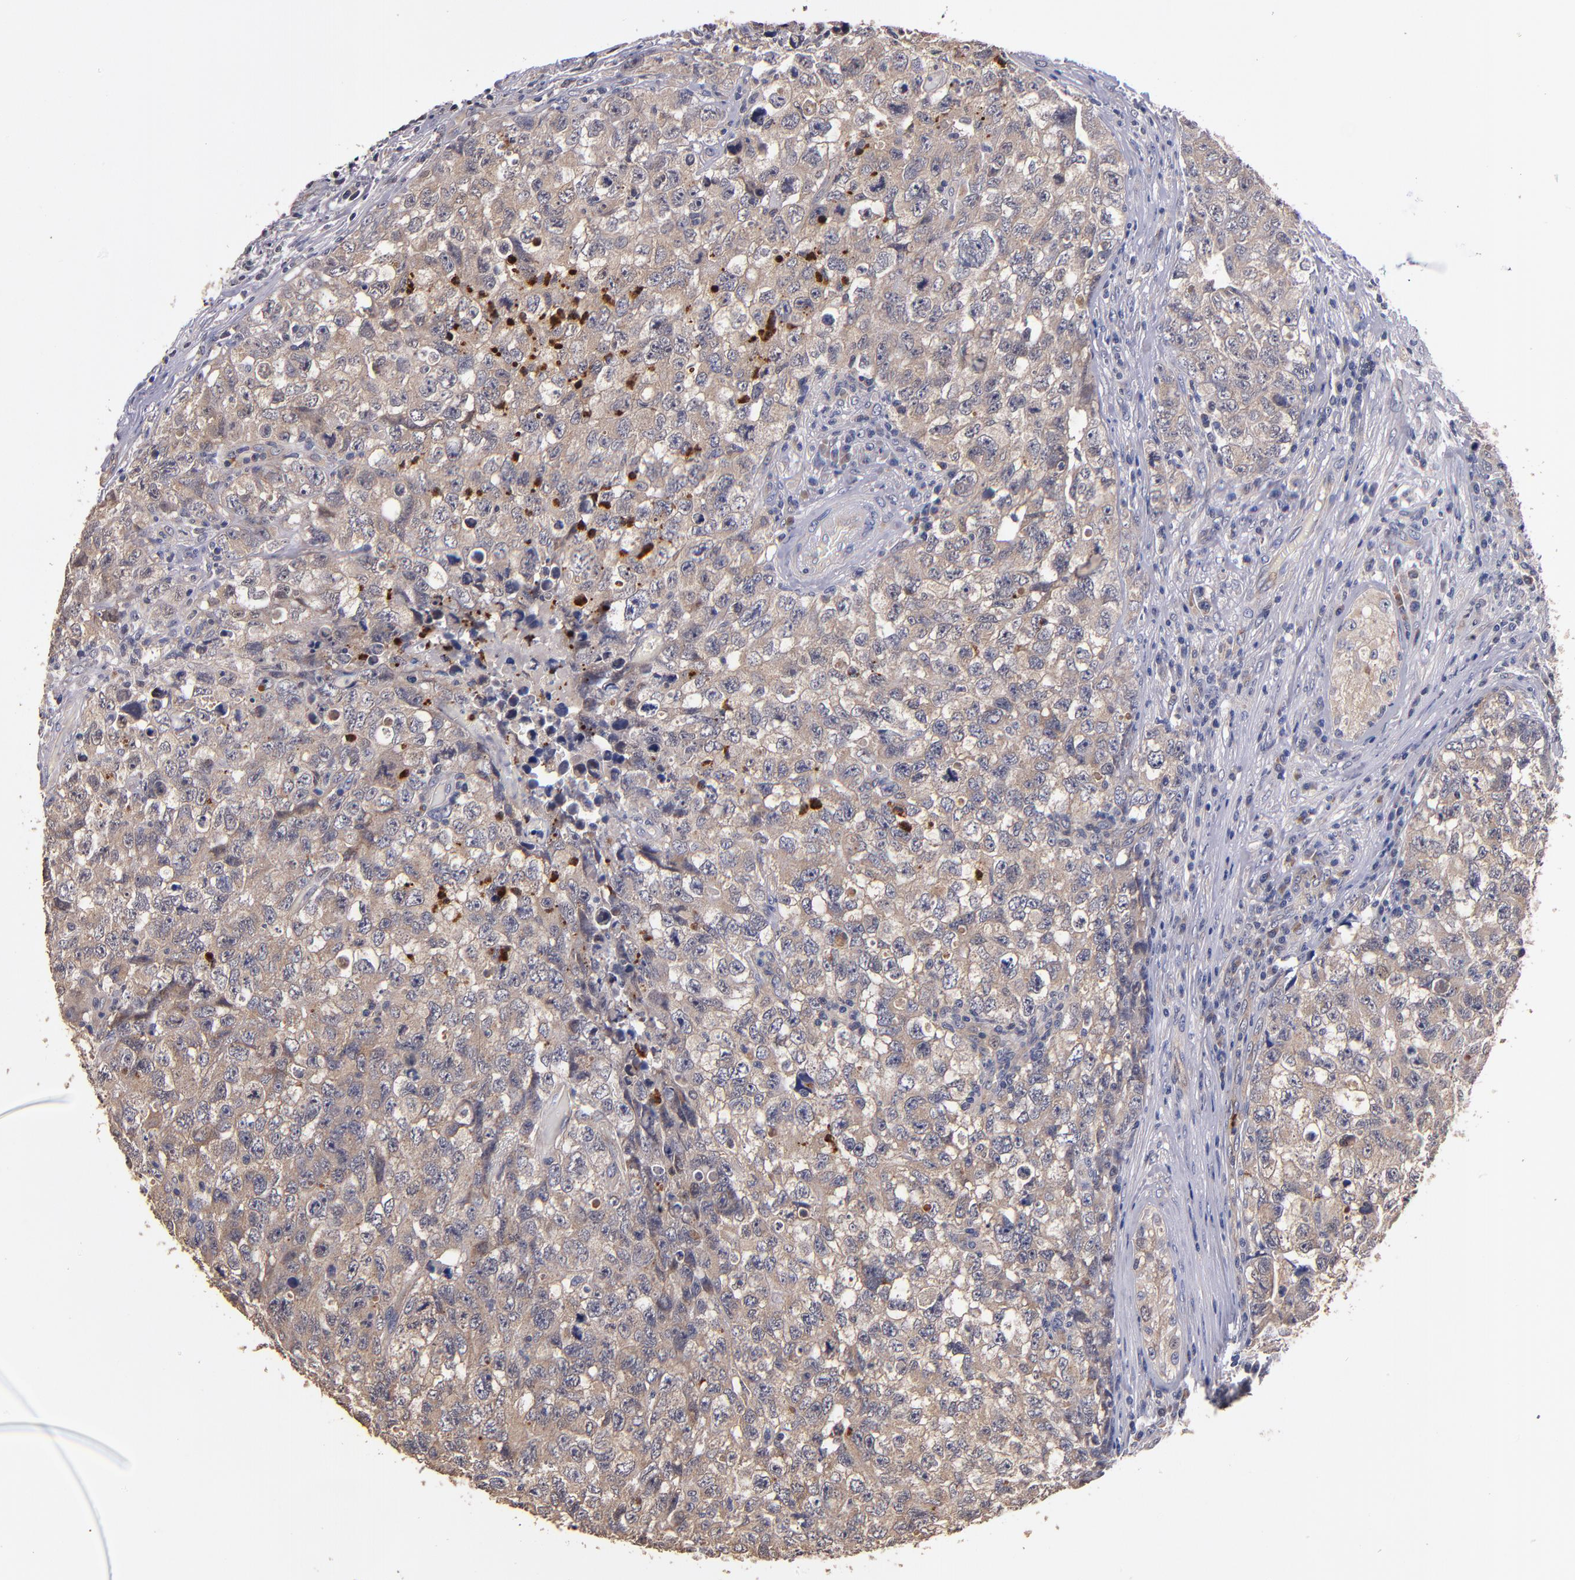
{"staining": {"intensity": "weak", "quantity": ">75%", "location": "cytoplasmic/membranous"}, "tissue": "testis cancer", "cell_type": "Tumor cells", "image_type": "cancer", "snomed": [{"axis": "morphology", "description": "Carcinoma, Embryonal, NOS"}, {"axis": "topography", "description": "Testis"}], "caption": "High-magnification brightfield microscopy of testis cancer (embryonal carcinoma) stained with DAB (3,3'-diaminobenzidine) (brown) and counterstained with hematoxylin (blue). tumor cells exhibit weak cytoplasmic/membranous staining is appreciated in about>75% of cells.", "gene": "TTLL12", "patient": {"sex": "male", "age": 31}}